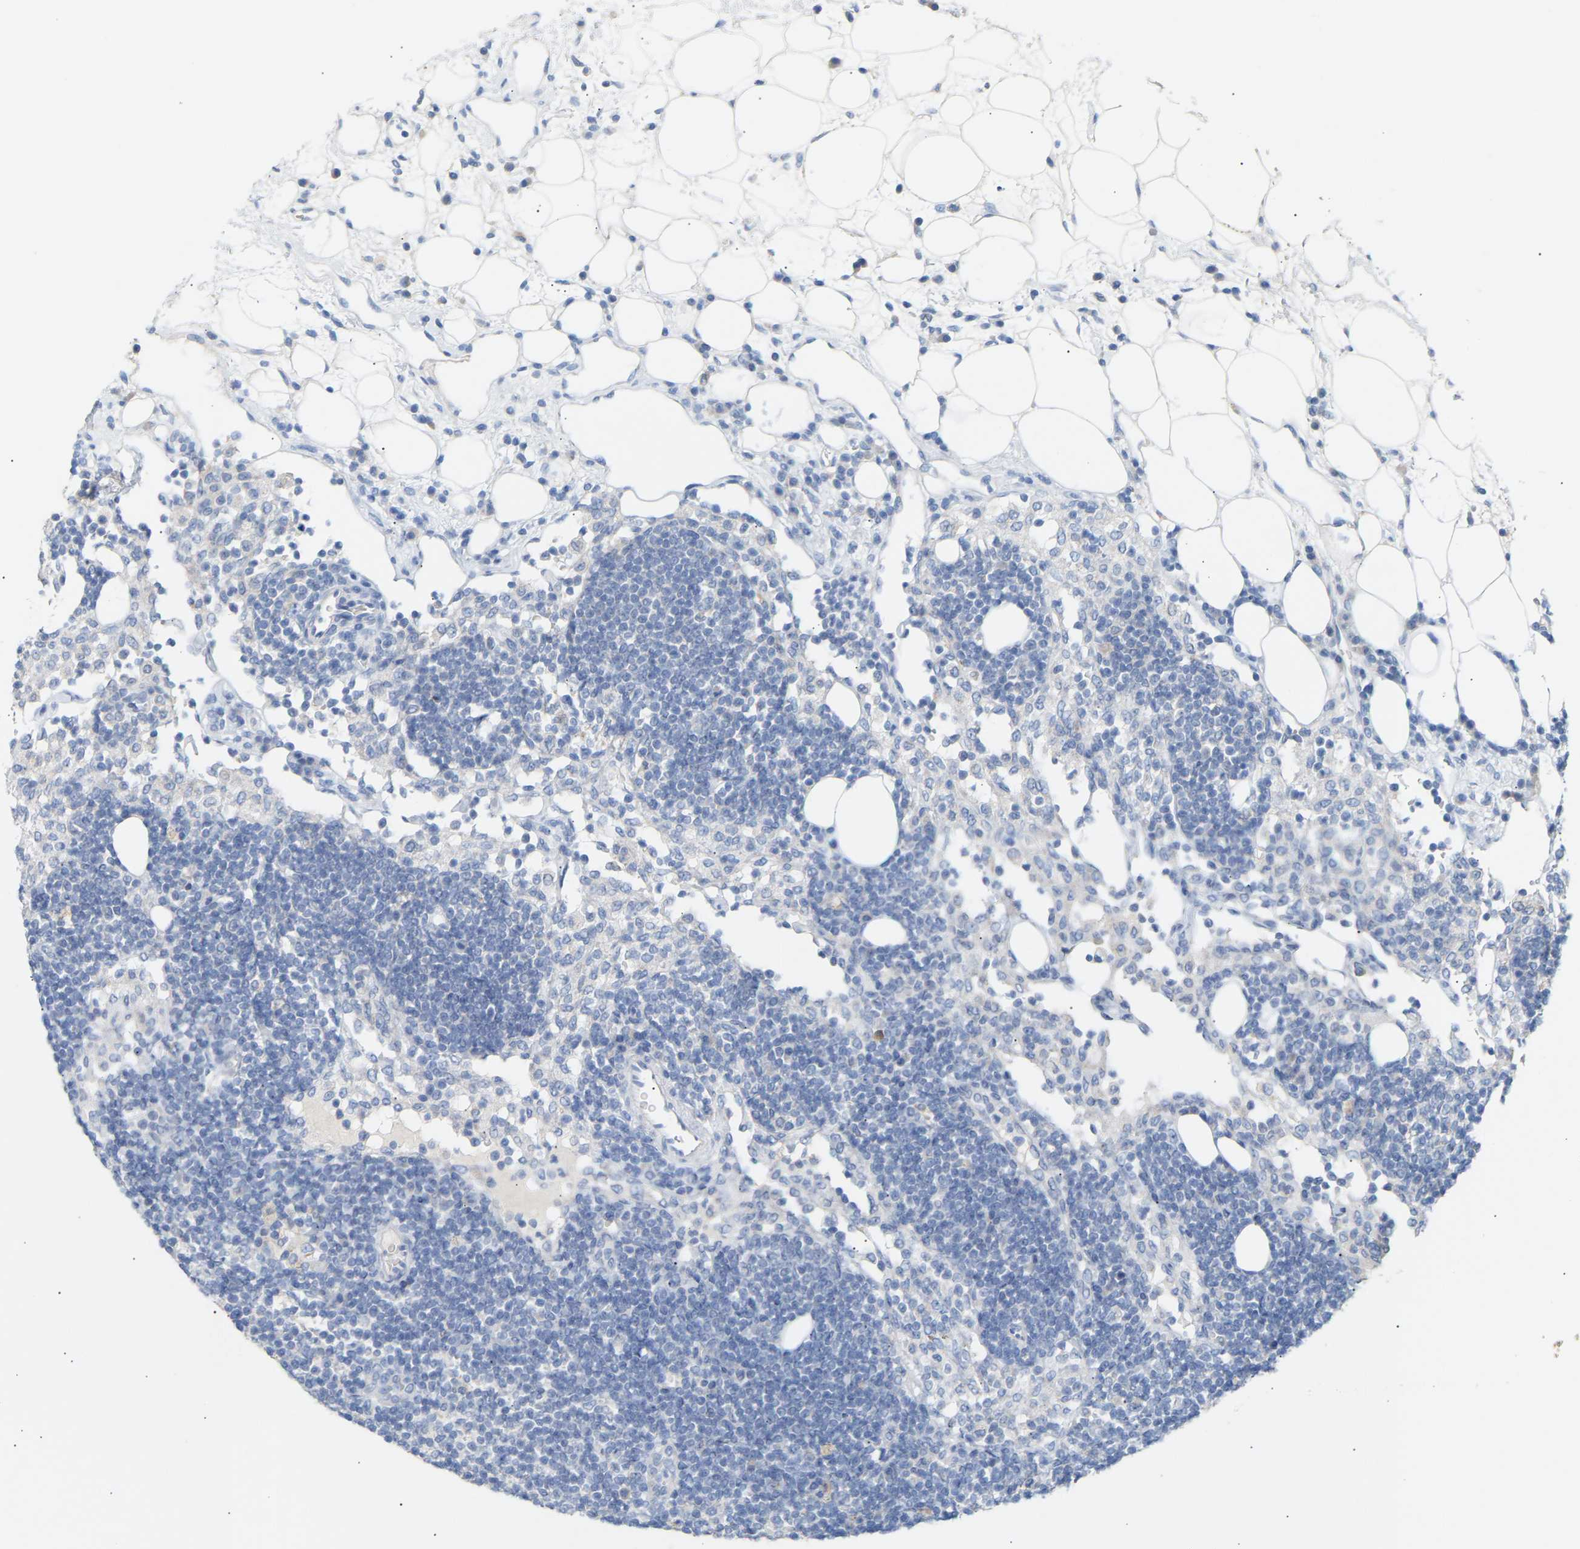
{"staining": {"intensity": "negative", "quantity": "none", "location": "none"}, "tissue": "lymph node", "cell_type": "Germinal center cells", "image_type": "normal", "snomed": [{"axis": "morphology", "description": "Normal tissue, NOS"}, {"axis": "morphology", "description": "Carcinoid, malignant, NOS"}, {"axis": "topography", "description": "Lymph node"}], "caption": "IHC image of unremarkable lymph node: lymph node stained with DAB (3,3'-diaminobenzidine) shows no significant protein staining in germinal center cells.", "gene": "PEX1", "patient": {"sex": "male", "age": 47}}